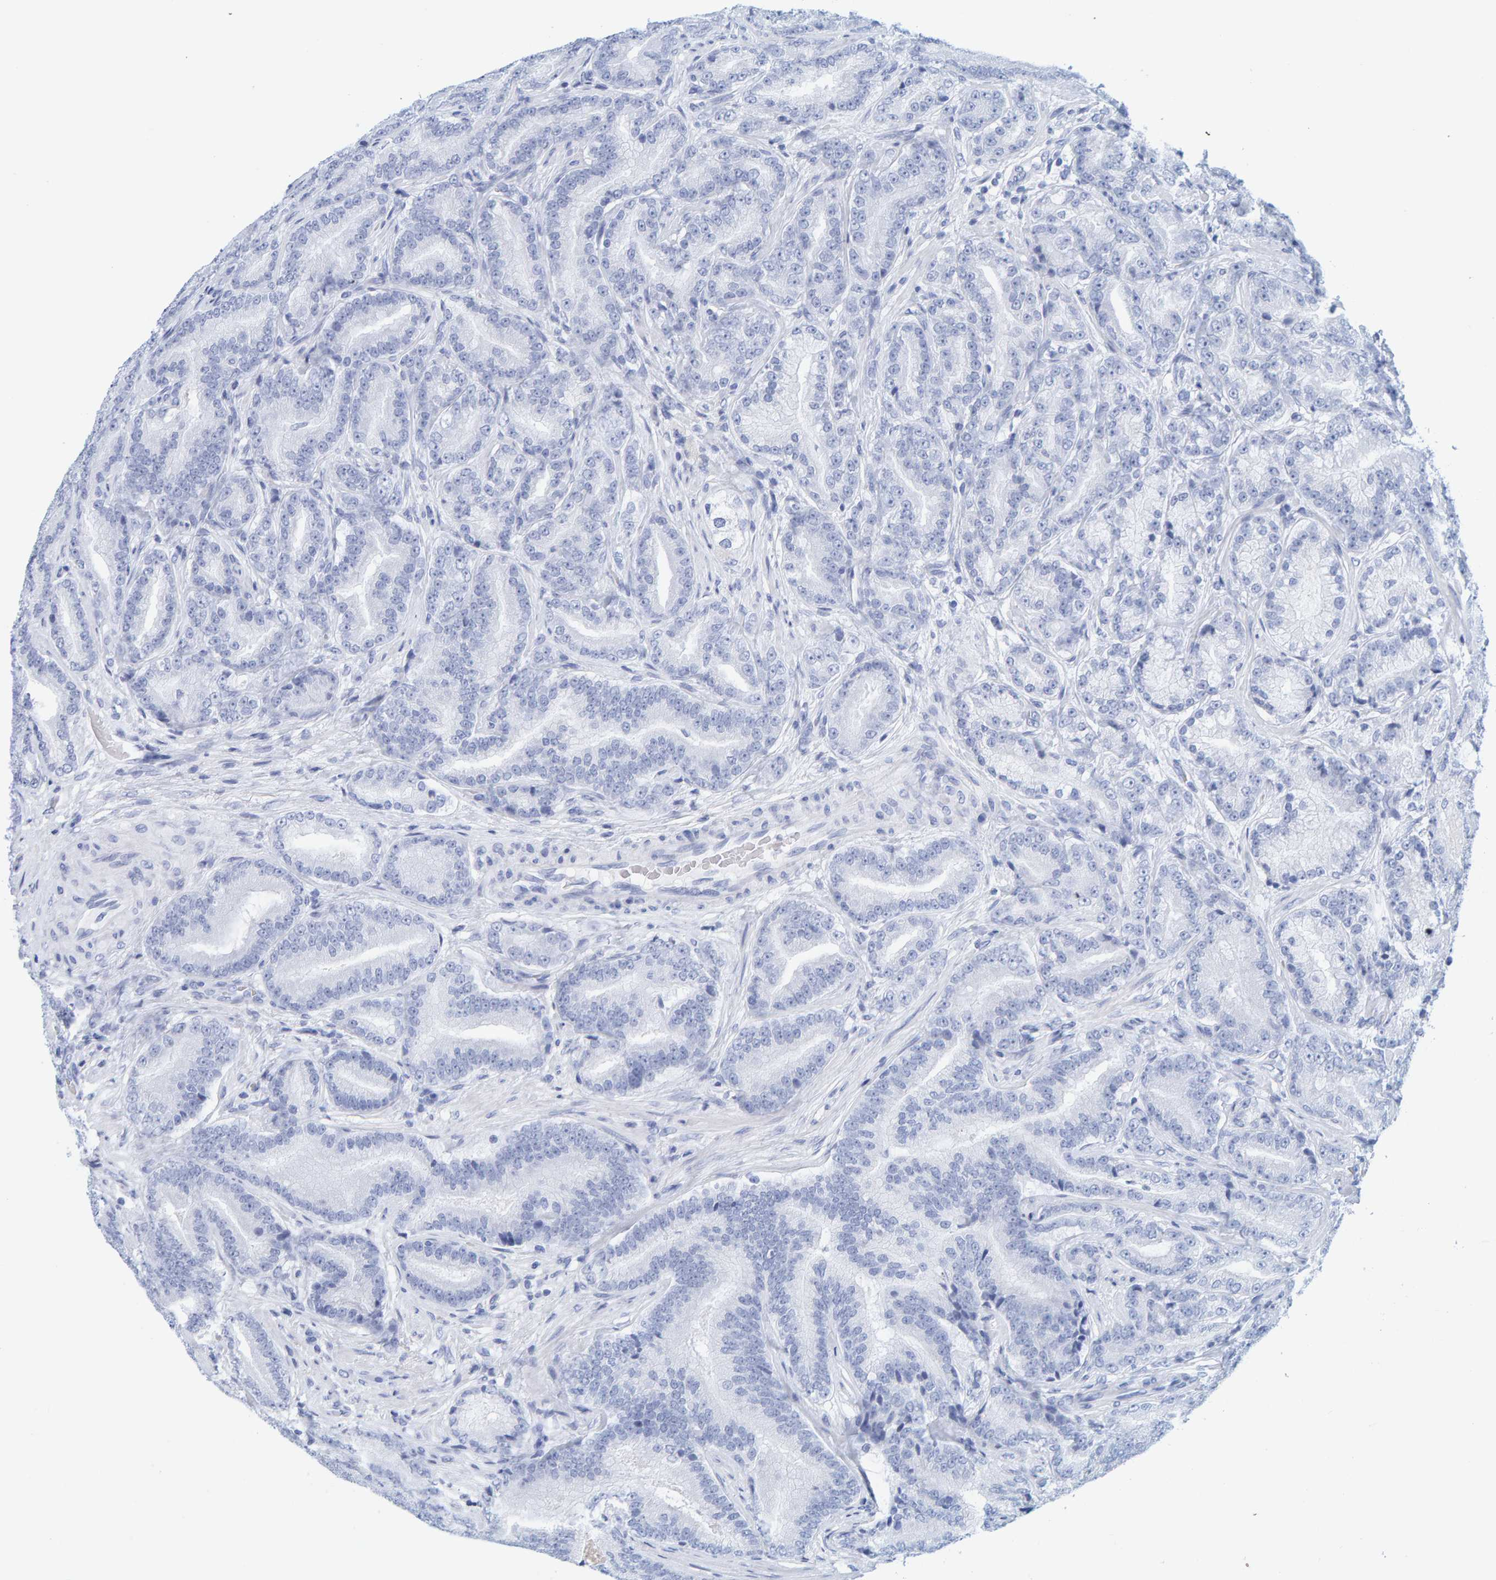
{"staining": {"intensity": "negative", "quantity": "none", "location": "none"}, "tissue": "prostate cancer", "cell_type": "Tumor cells", "image_type": "cancer", "snomed": [{"axis": "morphology", "description": "Adenocarcinoma, High grade"}, {"axis": "topography", "description": "Prostate"}], "caption": "Tumor cells are negative for brown protein staining in adenocarcinoma (high-grade) (prostate).", "gene": "SFTPC", "patient": {"sex": "male", "age": 55}}